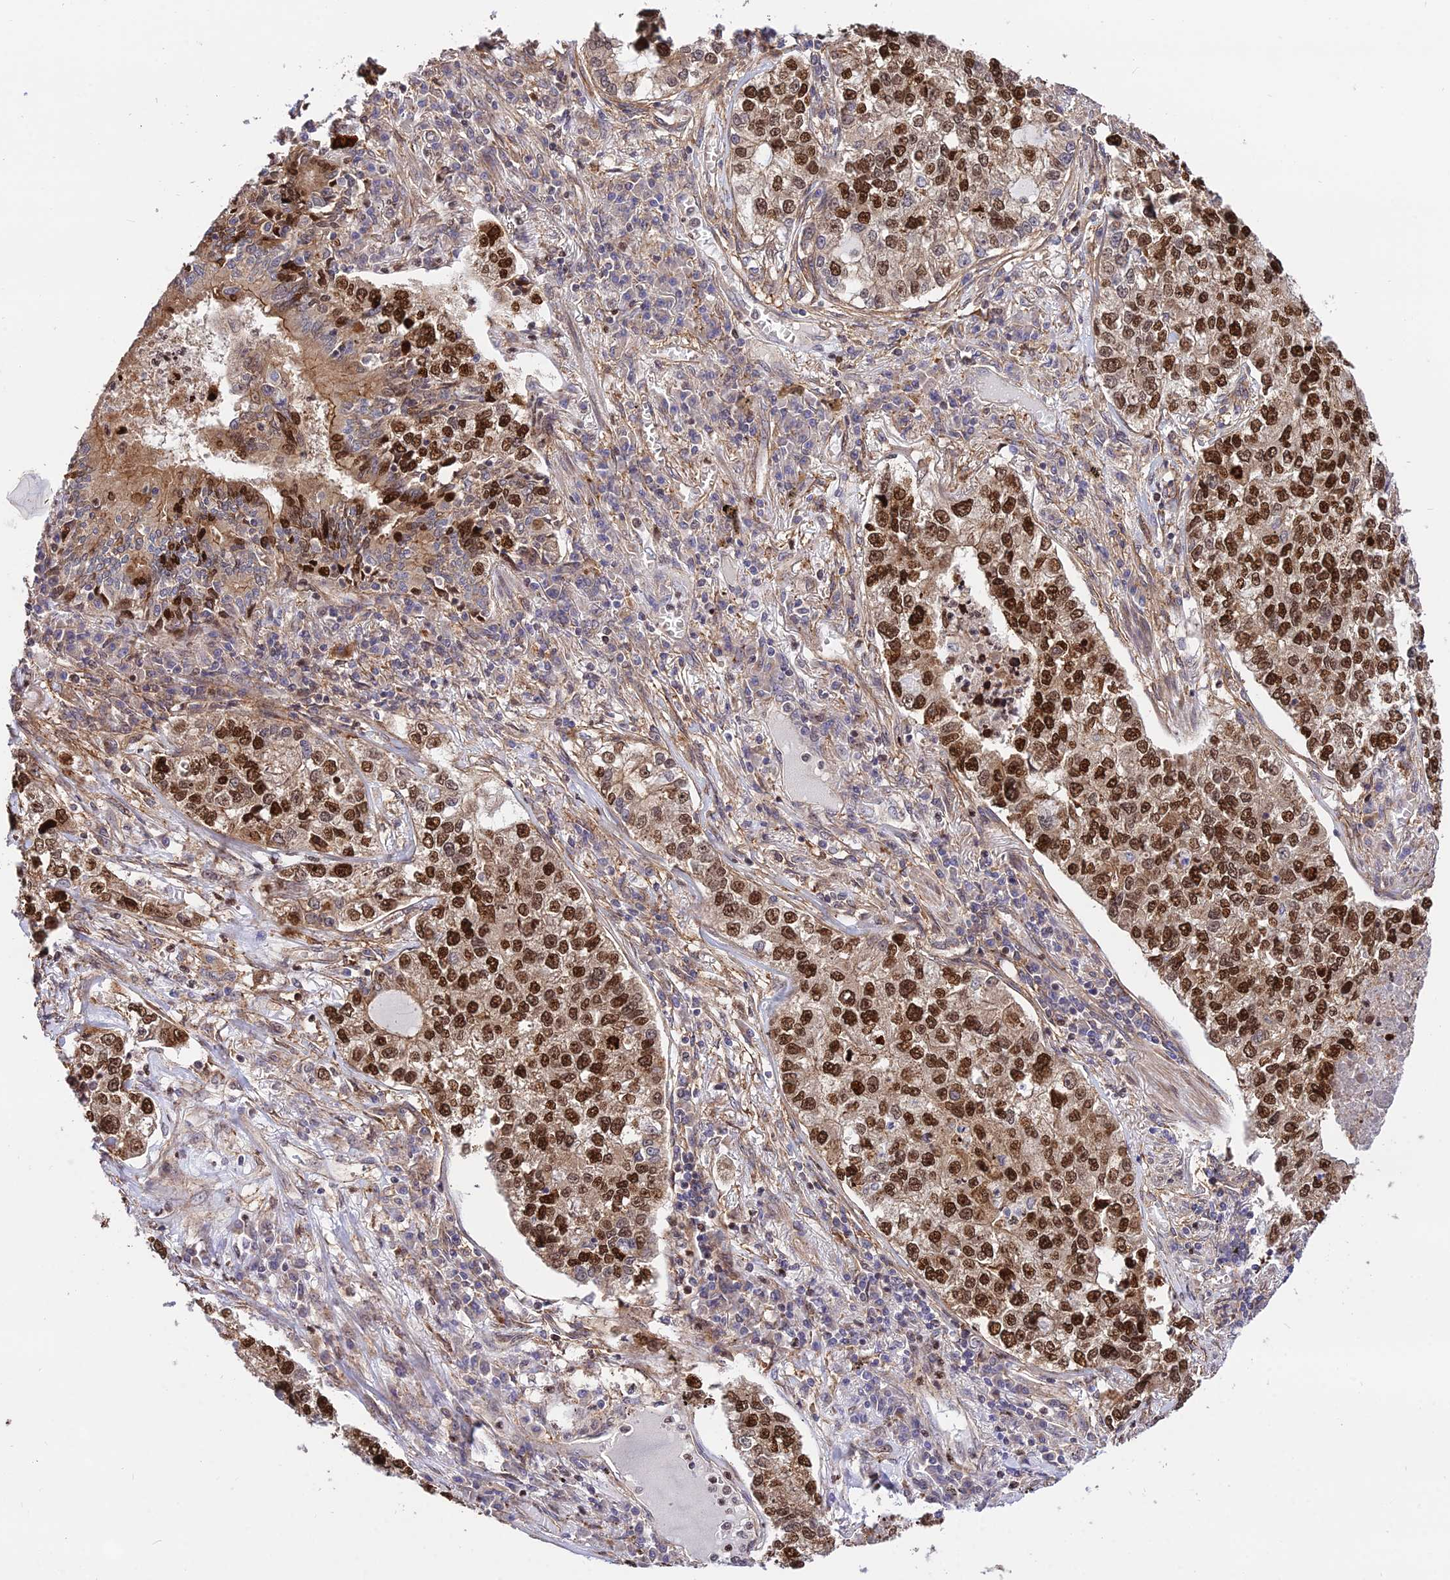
{"staining": {"intensity": "strong", "quantity": ">75%", "location": "nuclear"}, "tissue": "lung cancer", "cell_type": "Tumor cells", "image_type": "cancer", "snomed": [{"axis": "morphology", "description": "Adenocarcinoma, NOS"}, {"axis": "topography", "description": "Lung"}], "caption": "The micrograph demonstrates a brown stain indicating the presence of a protein in the nuclear of tumor cells in lung adenocarcinoma.", "gene": "SMG6", "patient": {"sex": "male", "age": 49}}